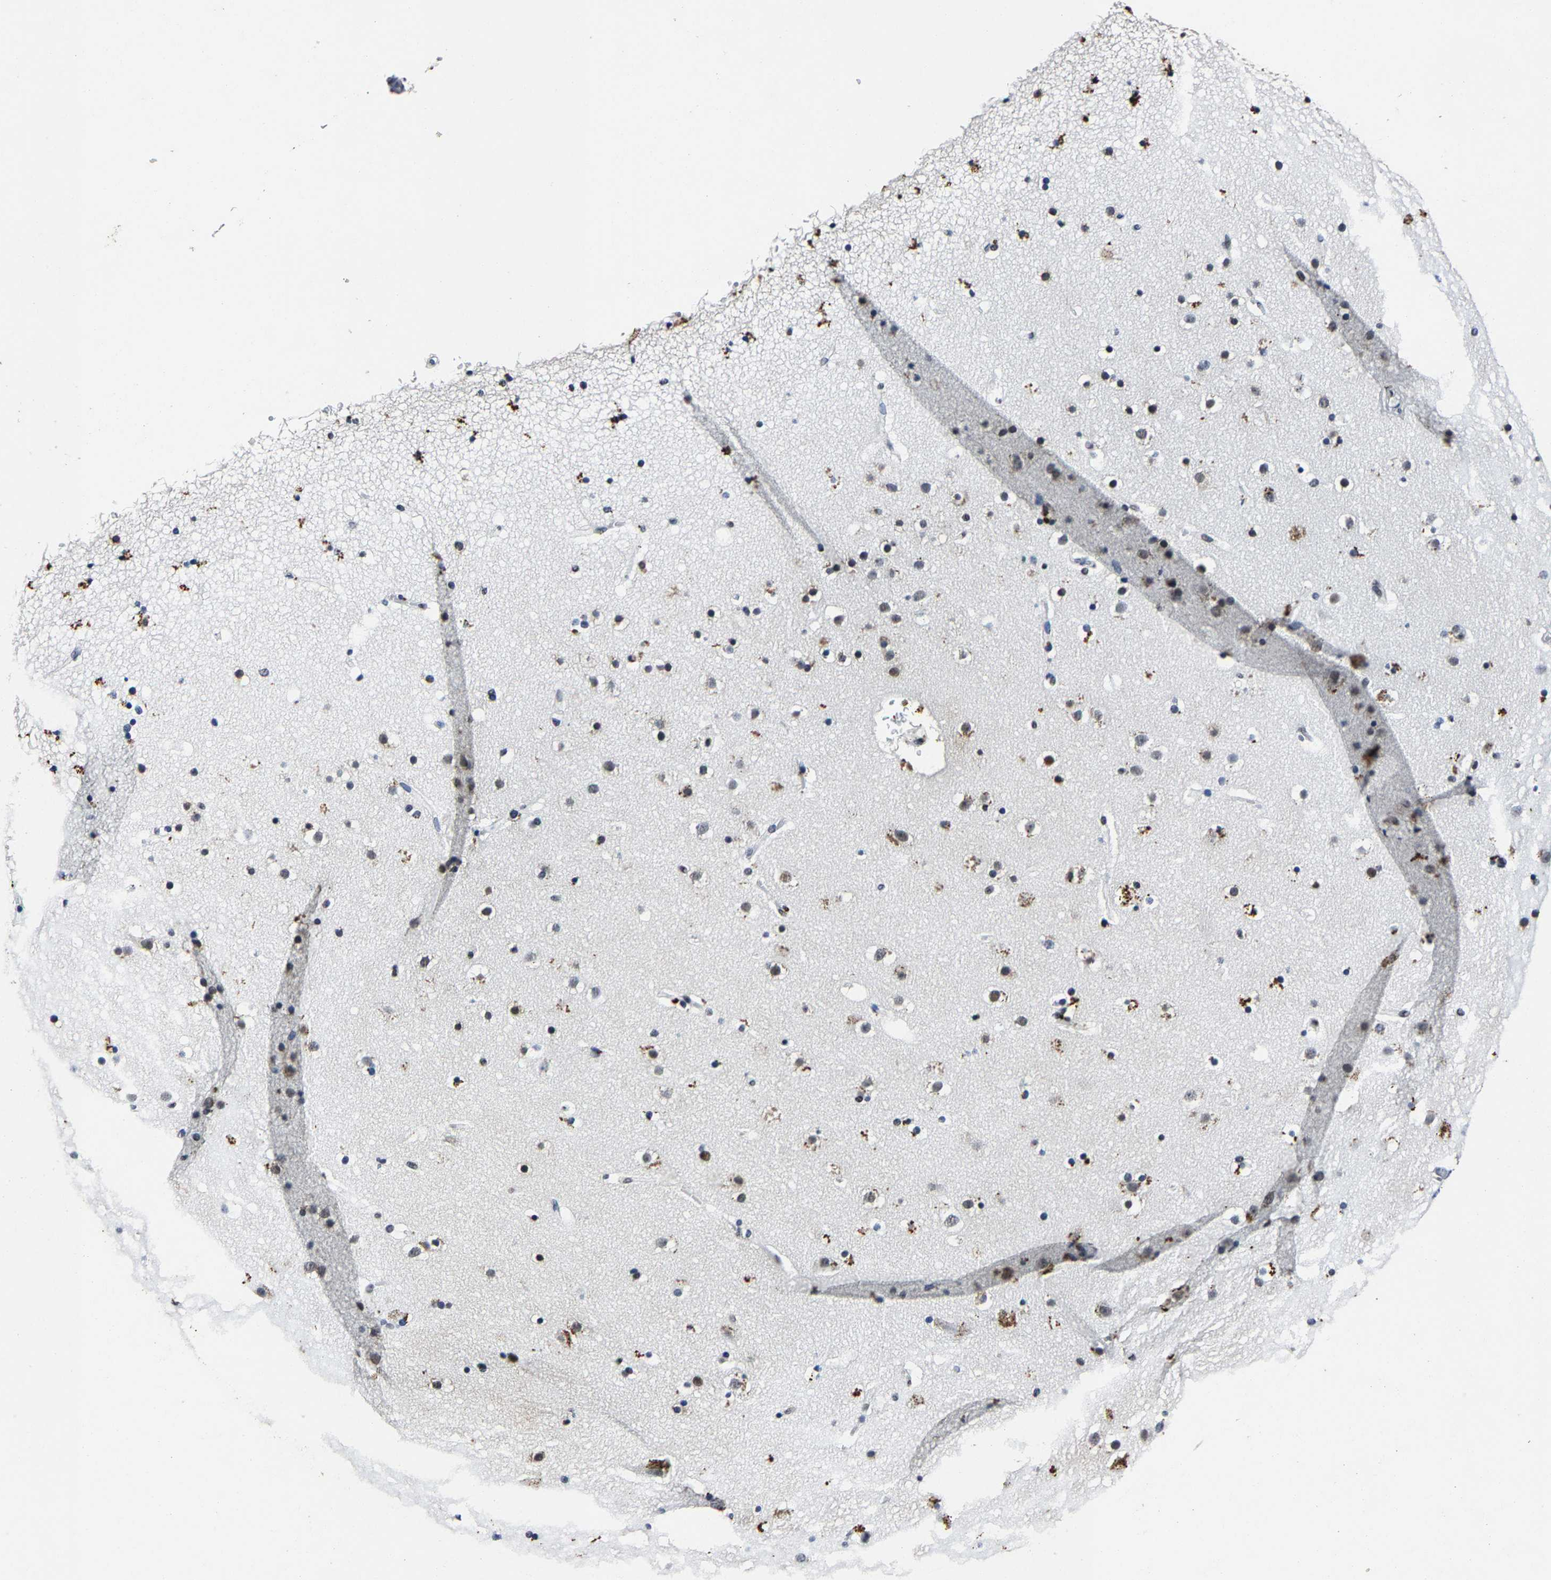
{"staining": {"intensity": "negative", "quantity": "none", "location": "none"}, "tissue": "cerebral cortex", "cell_type": "Endothelial cells", "image_type": "normal", "snomed": [{"axis": "morphology", "description": "Normal tissue, NOS"}, {"axis": "topography", "description": "Cerebral cortex"}], "caption": "This is a photomicrograph of IHC staining of unremarkable cerebral cortex, which shows no expression in endothelial cells.", "gene": "RBM45", "patient": {"sex": "male", "age": 57}}